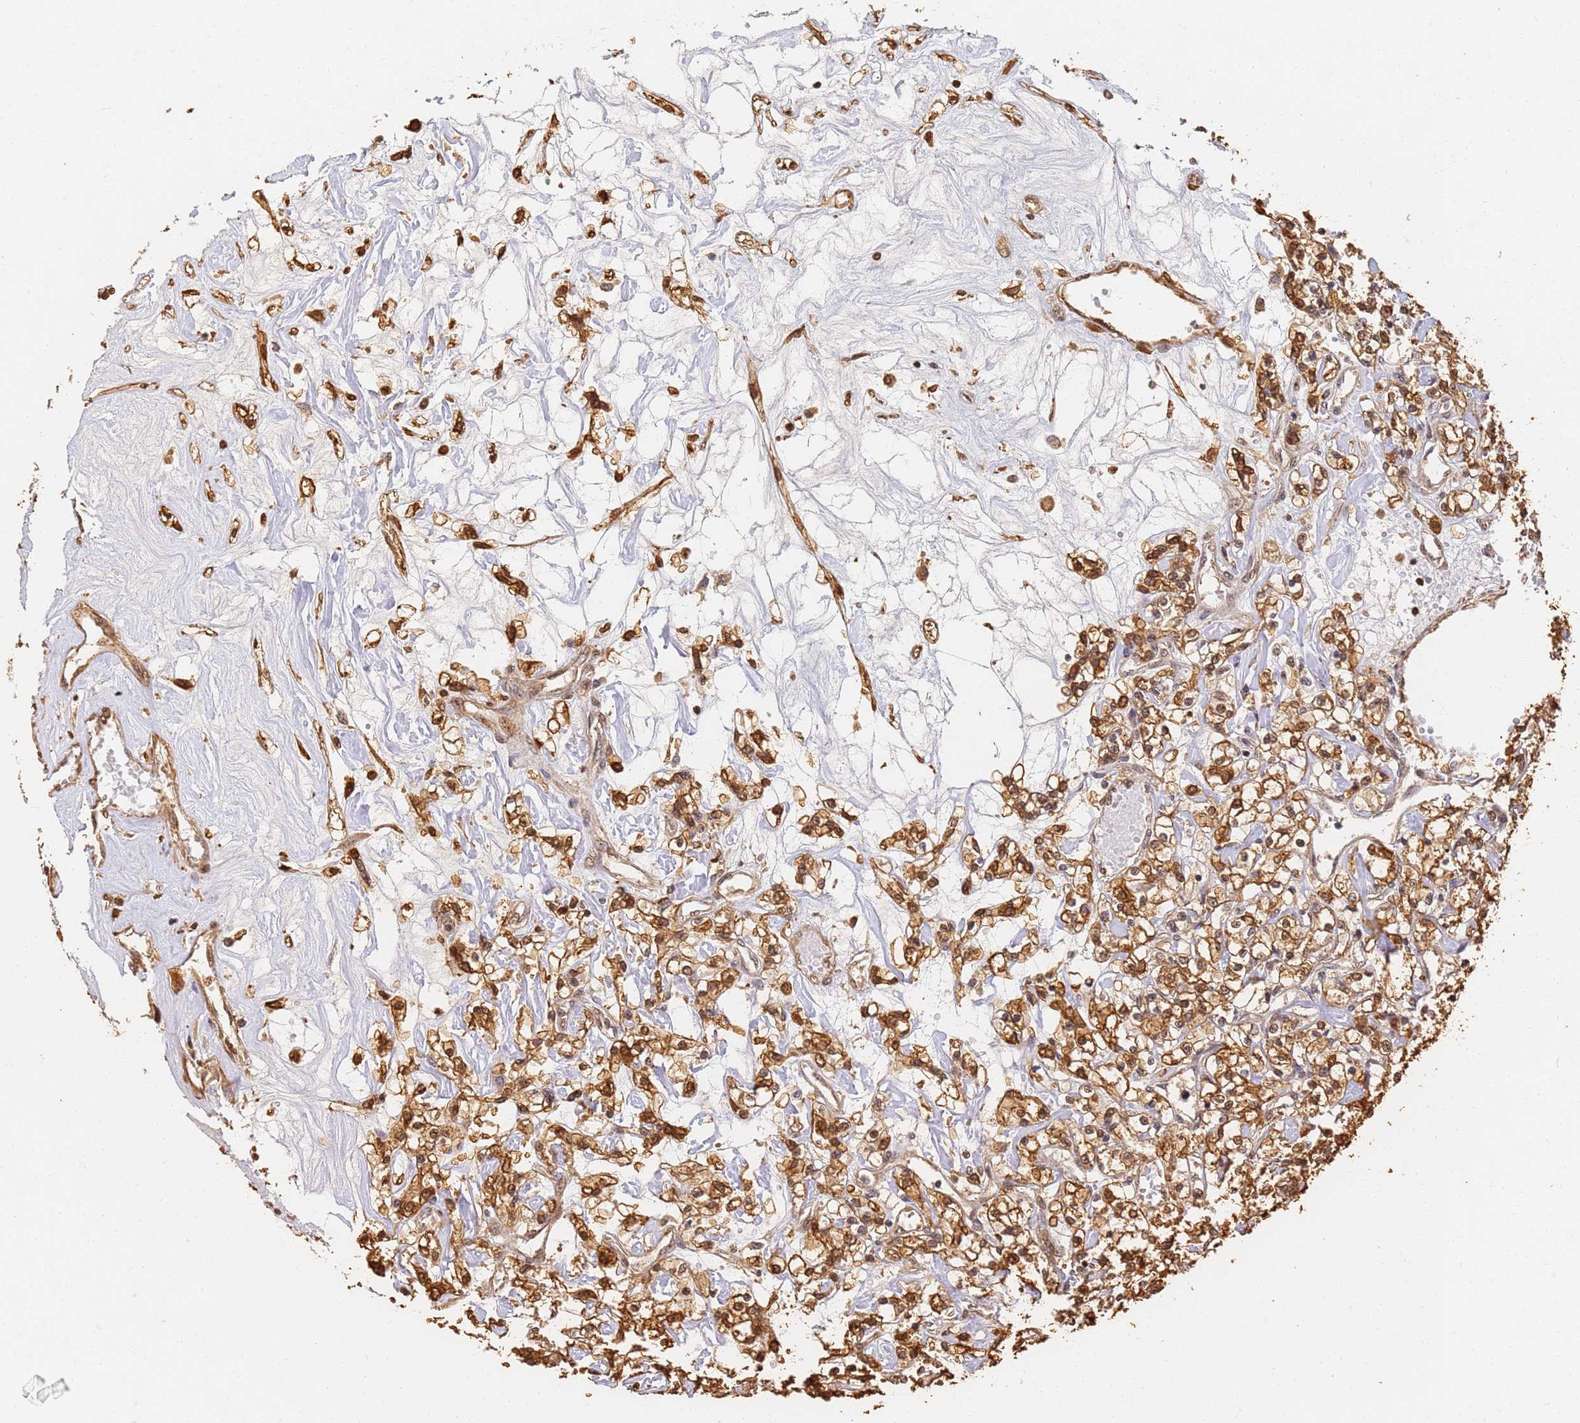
{"staining": {"intensity": "moderate", "quantity": ">75%", "location": "cytoplasmic/membranous,nuclear"}, "tissue": "renal cancer", "cell_type": "Tumor cells", "image_type": "cancer", "snomed": [{"axis": "morphology", "description": "Adenocarcinoma, NOS"}, {"axis": "topography", "description": "Kidney"}], "caption": "Renal cancer (adenocarcinoma) tissue reveals moderate cytoplasmic/membranous and nuclear expression in about >75% of tumor cells The staining was performed using DAB (3,3'-diaminobenzidine) to visualize the protein expression in brown, while the nuclei were stained in blue with hematoxylin (Magnification: 20x).", "gene": "JAK2", "patient": {"sex": "female", "age": 59}}